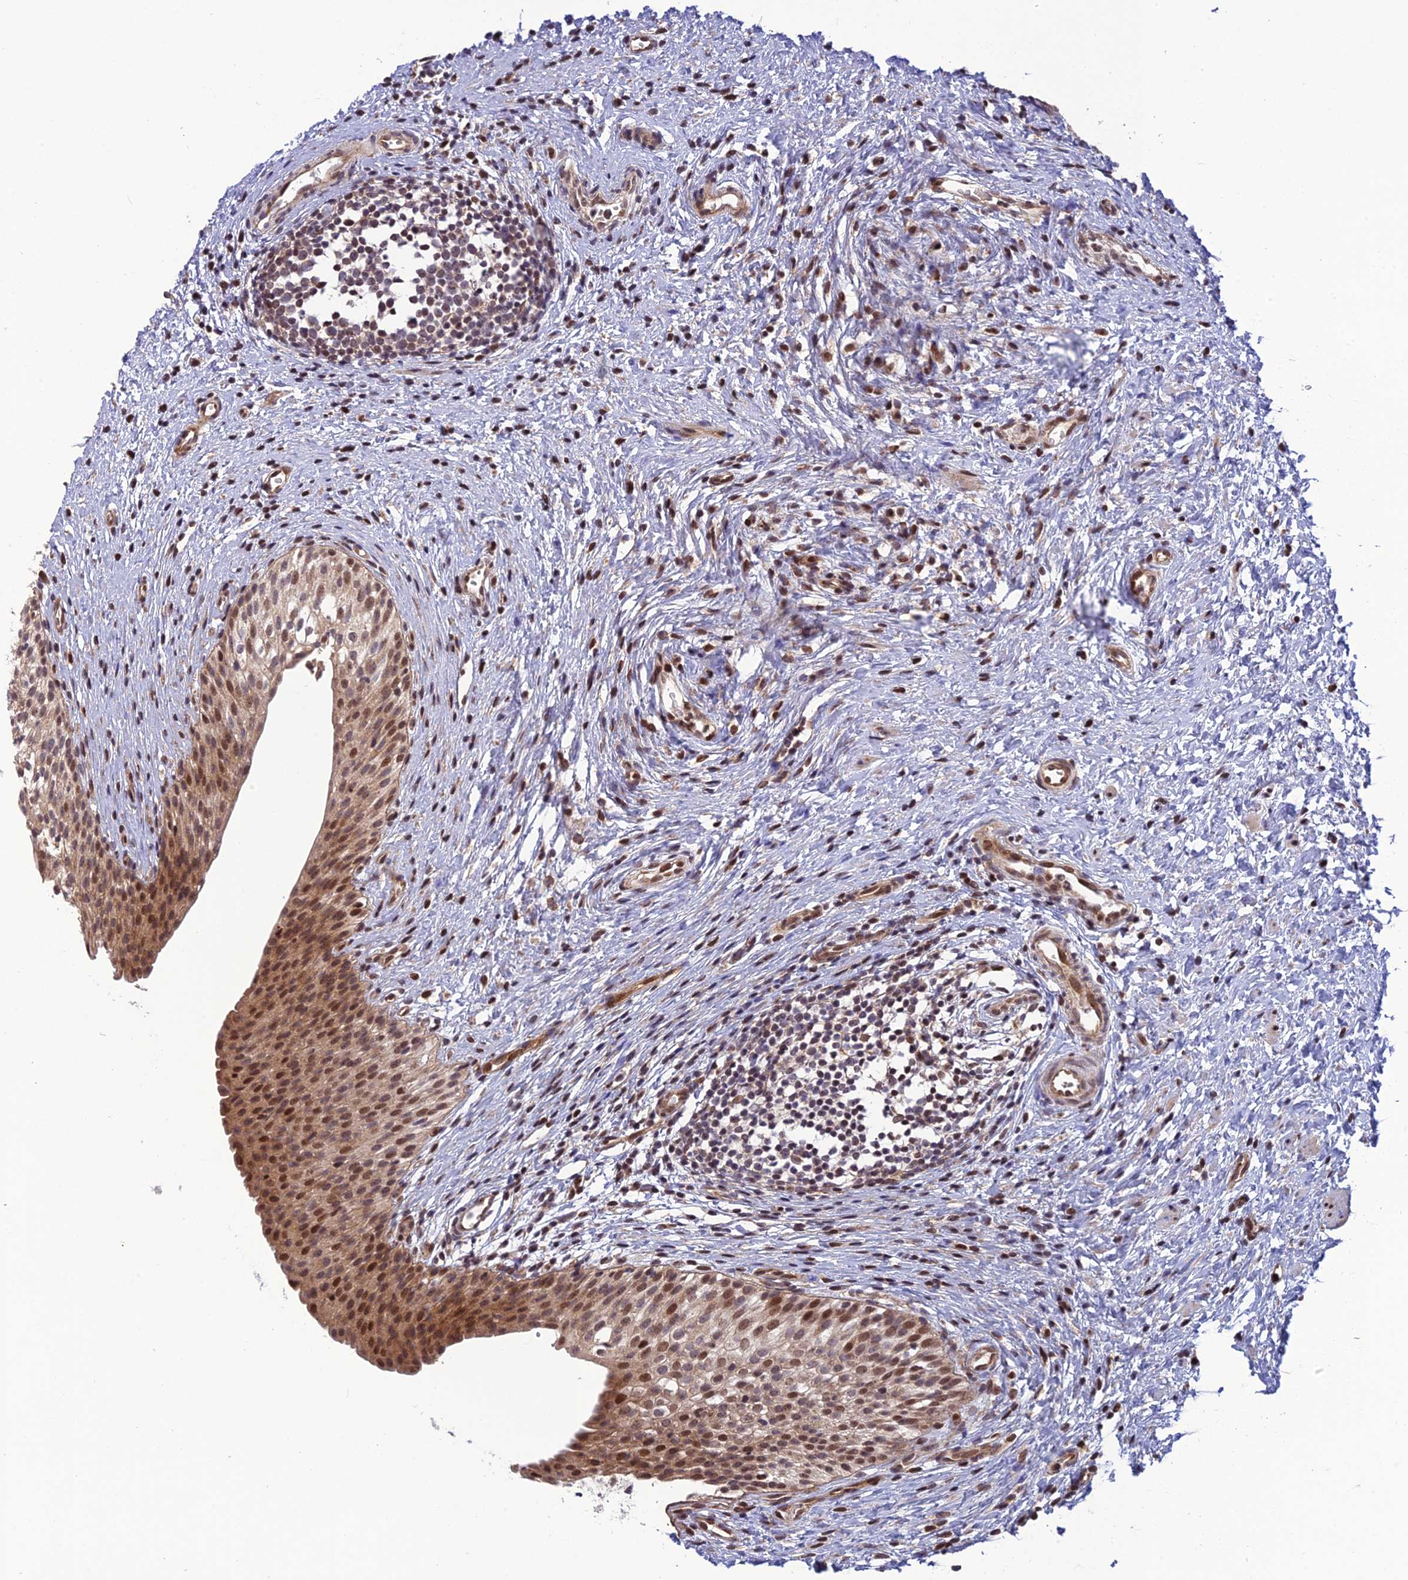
{"staining": {"intensity": "moderate", "quantity": ">75%", "location": "cytoplasmic/membranous,nuclear"}, "tissue": "urinary bladder", "cell_type": "Urothelial cells", "image_type": "normal", "snomed": [{"axis": "morphology", "description": "Normal tissue, NOS"}, {"axis": "topography", "description": "Urinary bladder"}], "caption": "Moderate cytoplasmic/membranous,nuclear staining is appreciated in approximately >75% of urothelial cells in benign urinary bladder.", "gene": "SMIM7", "patient": {"sex": "male", "age": 1}}